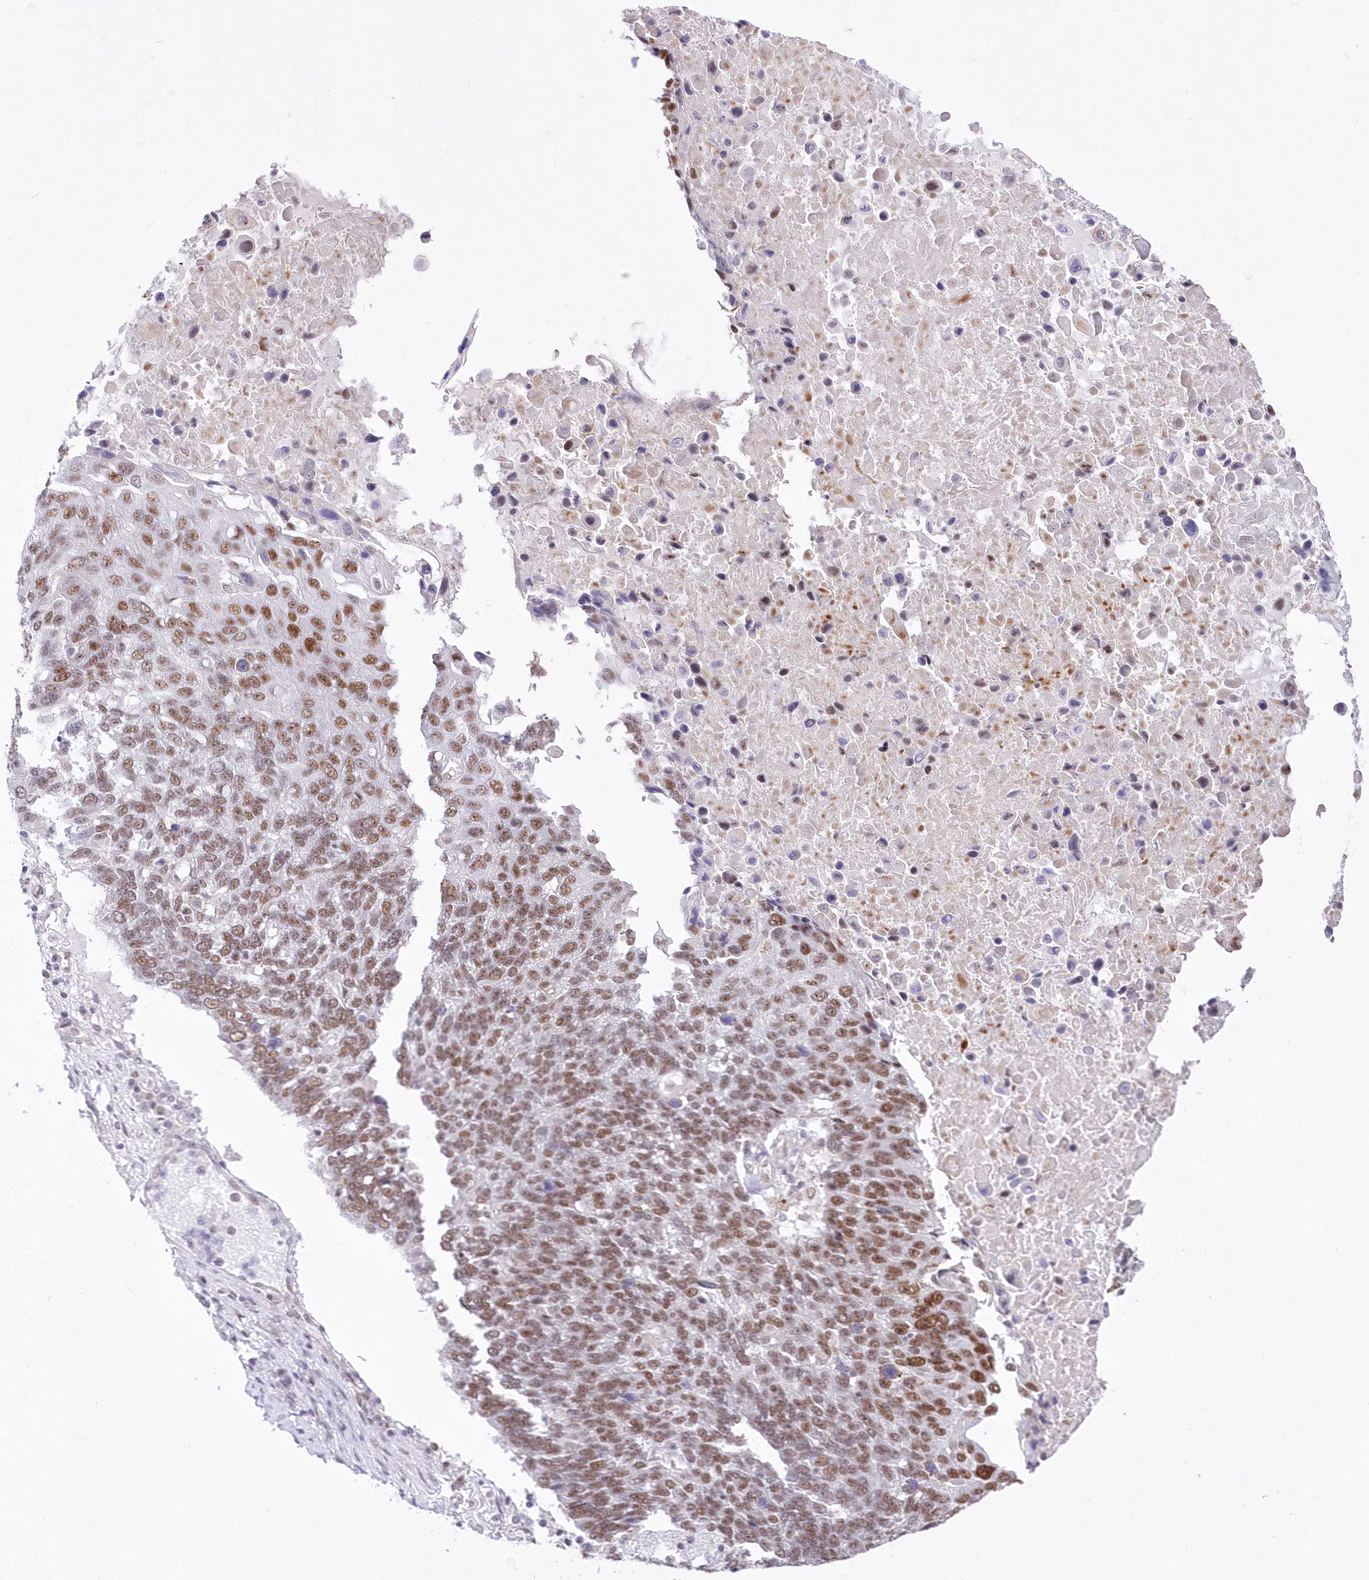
{"staining": {"intensity": "moderate", "quantity": ">75%", "location": "nuclear"}, "tissue": "lung cancer", "cell_type": "Tumor cells", "image_type": "cancer", "snomed": [{"axis": "morphology", "description": "Squamous cell carcinoma, NOS"}, {"axis": "topography", "description": "Lung"}], "caption": "Approximately >75% of tumor cells in human lung squamous cell carcinoma reveal moderate nuclear protein staining as visualized by brown immunohistochemical staining.", "gene": "NSUN2", "patient": {"sex": "male", "age": 66}}